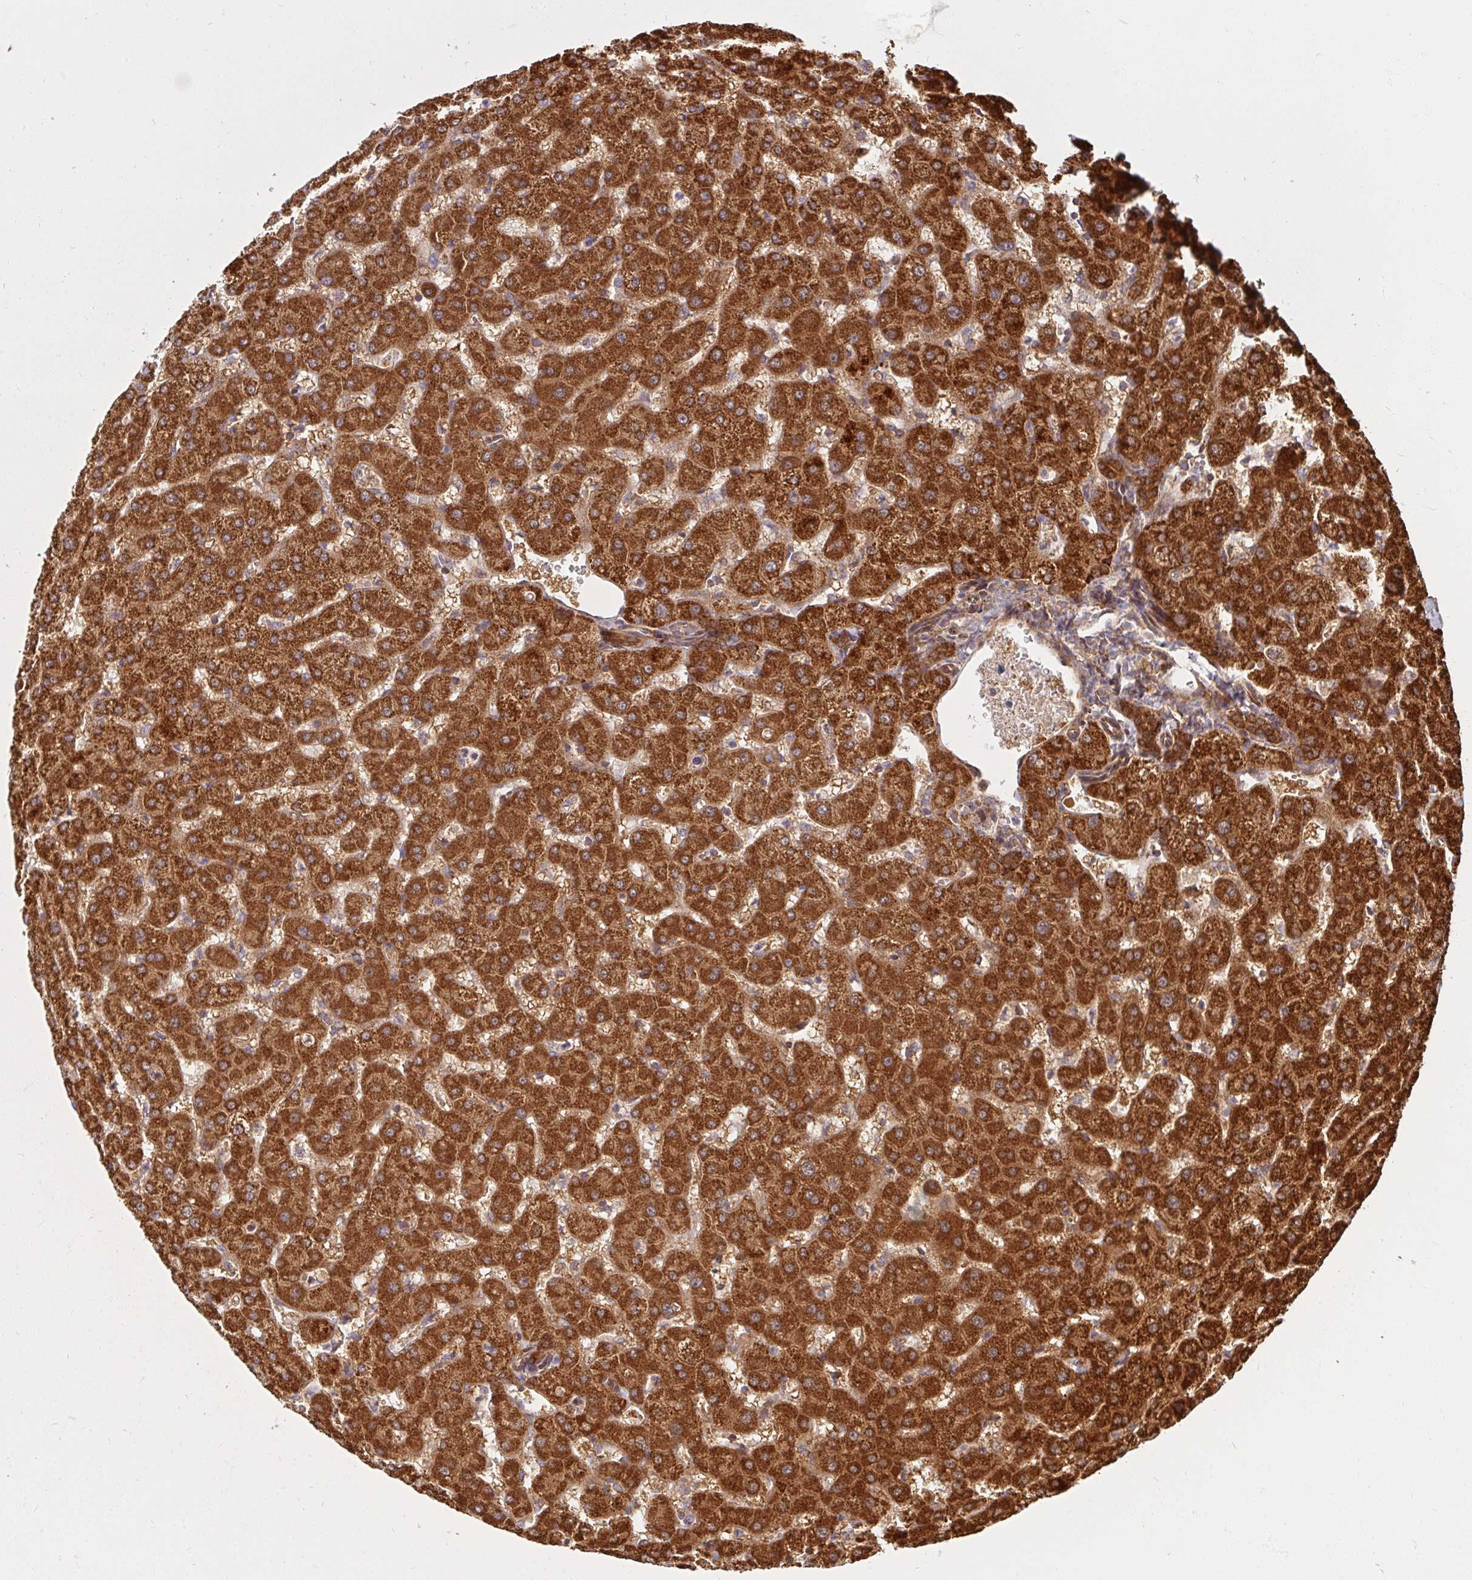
{"staining": {"intensity": "strong", "quantity": ">75%", "location": "cytoplasmic/membranous"}, "tissue": "liver", "cell_type": "Cholangiocytes", "image_type": "normal", "snomed": [{"axis": "morphology", "description": "Normal tissue, NOS"}, {"axis": "topography", "description": "Liver"}], "caption": "Protein expression analysis of unremarkable human liver reveals strong cytoplasmic/membranous expression in about >75% of cholangiocytes.", "gene": "BTF3", "patient": {"sex": "female", "age": 63}}